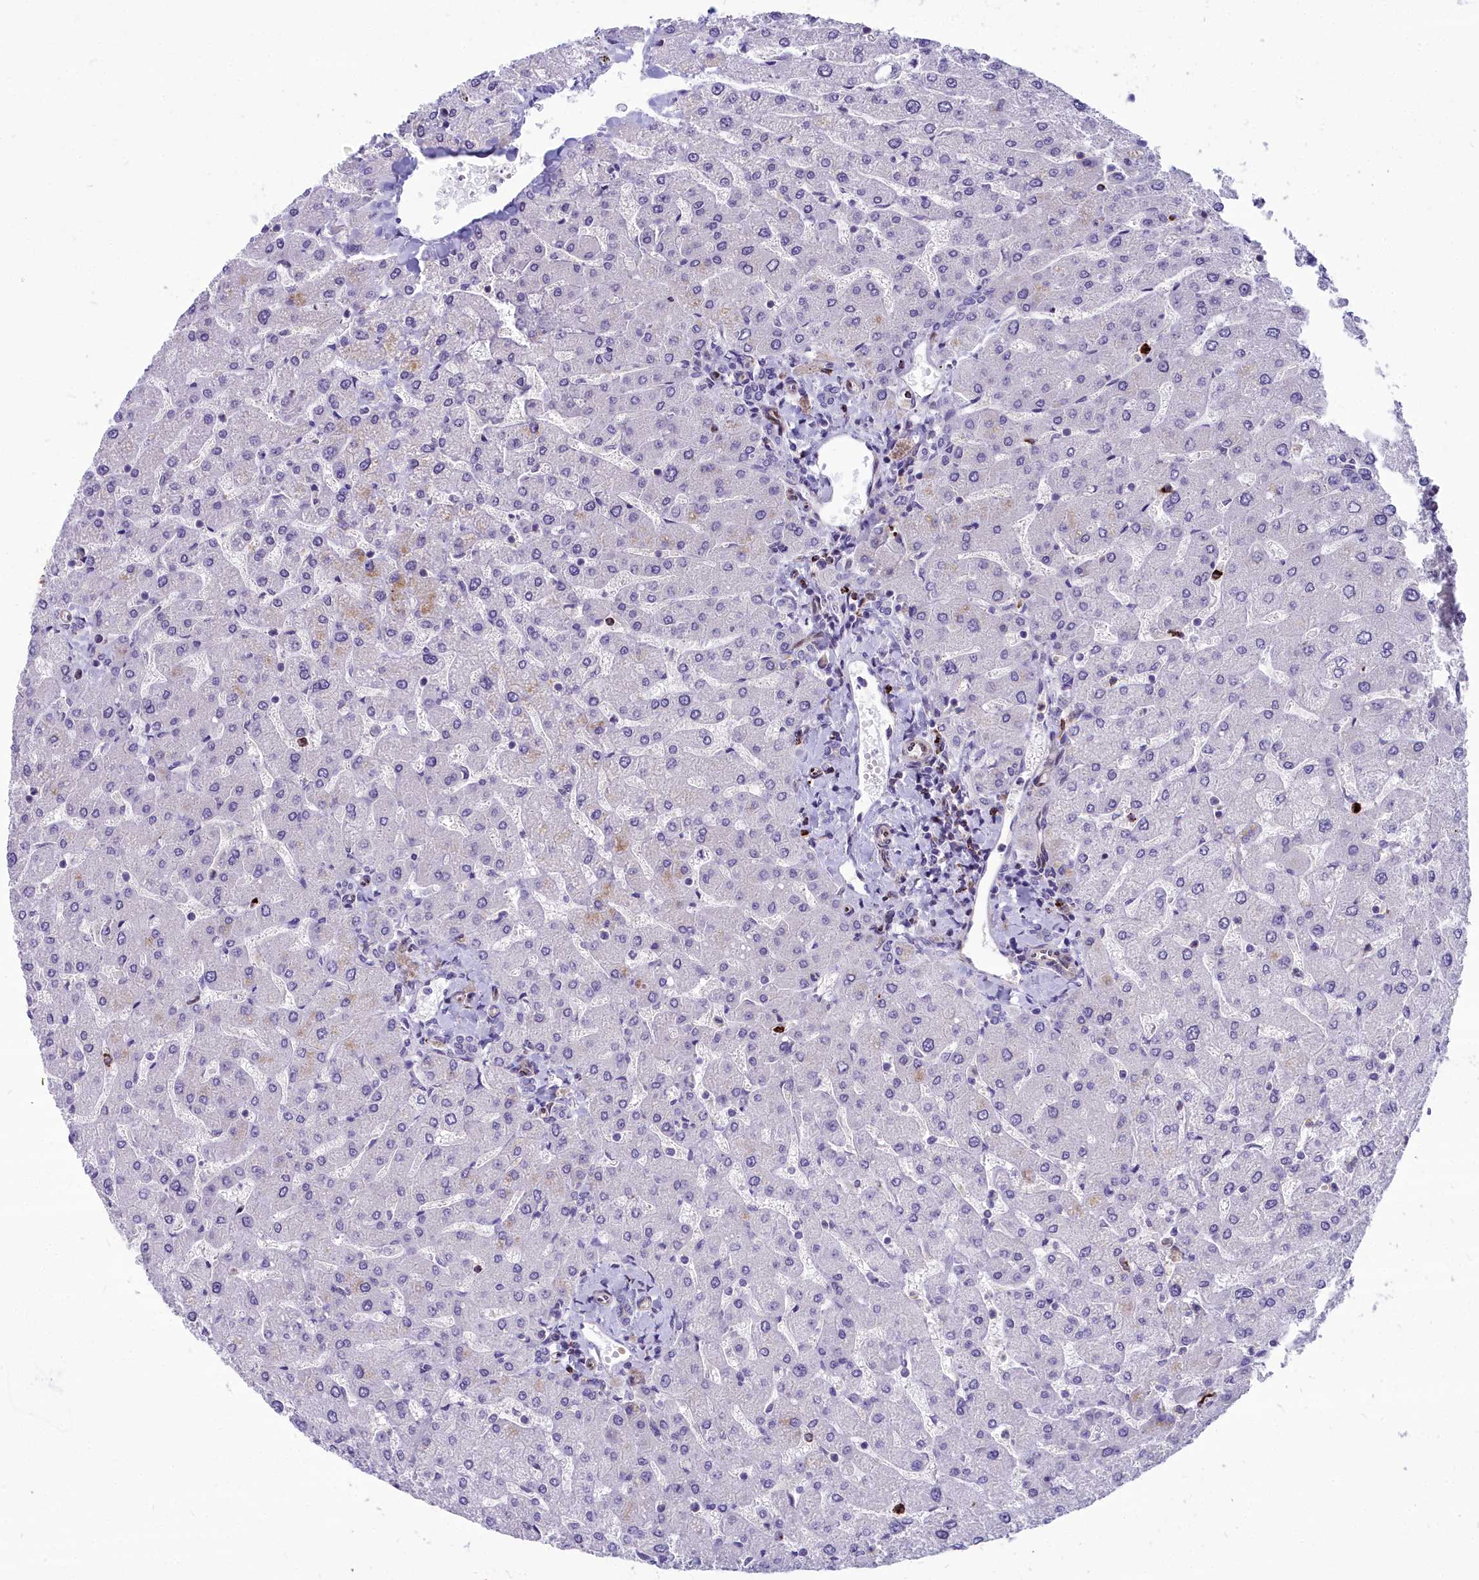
{"staining": {"intensity": "negative", "quantity": "none", "location": "none"}, "tissue": "liver", "cell_type": "Cholangiocytes", "image_type": "normal", "snomed": [{"axis": "morphology", "description": "Normal tissue, NOS"}, {"axis": "topography", "description": "Liver"}], "caption": "The micrograph reveals no staining of cholangiocytes in normal liver. Brightfield microscopy of immunohistochemistry (IHC) stained with DAB (brown) and hematoxylin (blue), captured at high magnification.", "gene": "HLA", "patient": {"sex": "male", "age": 55}}